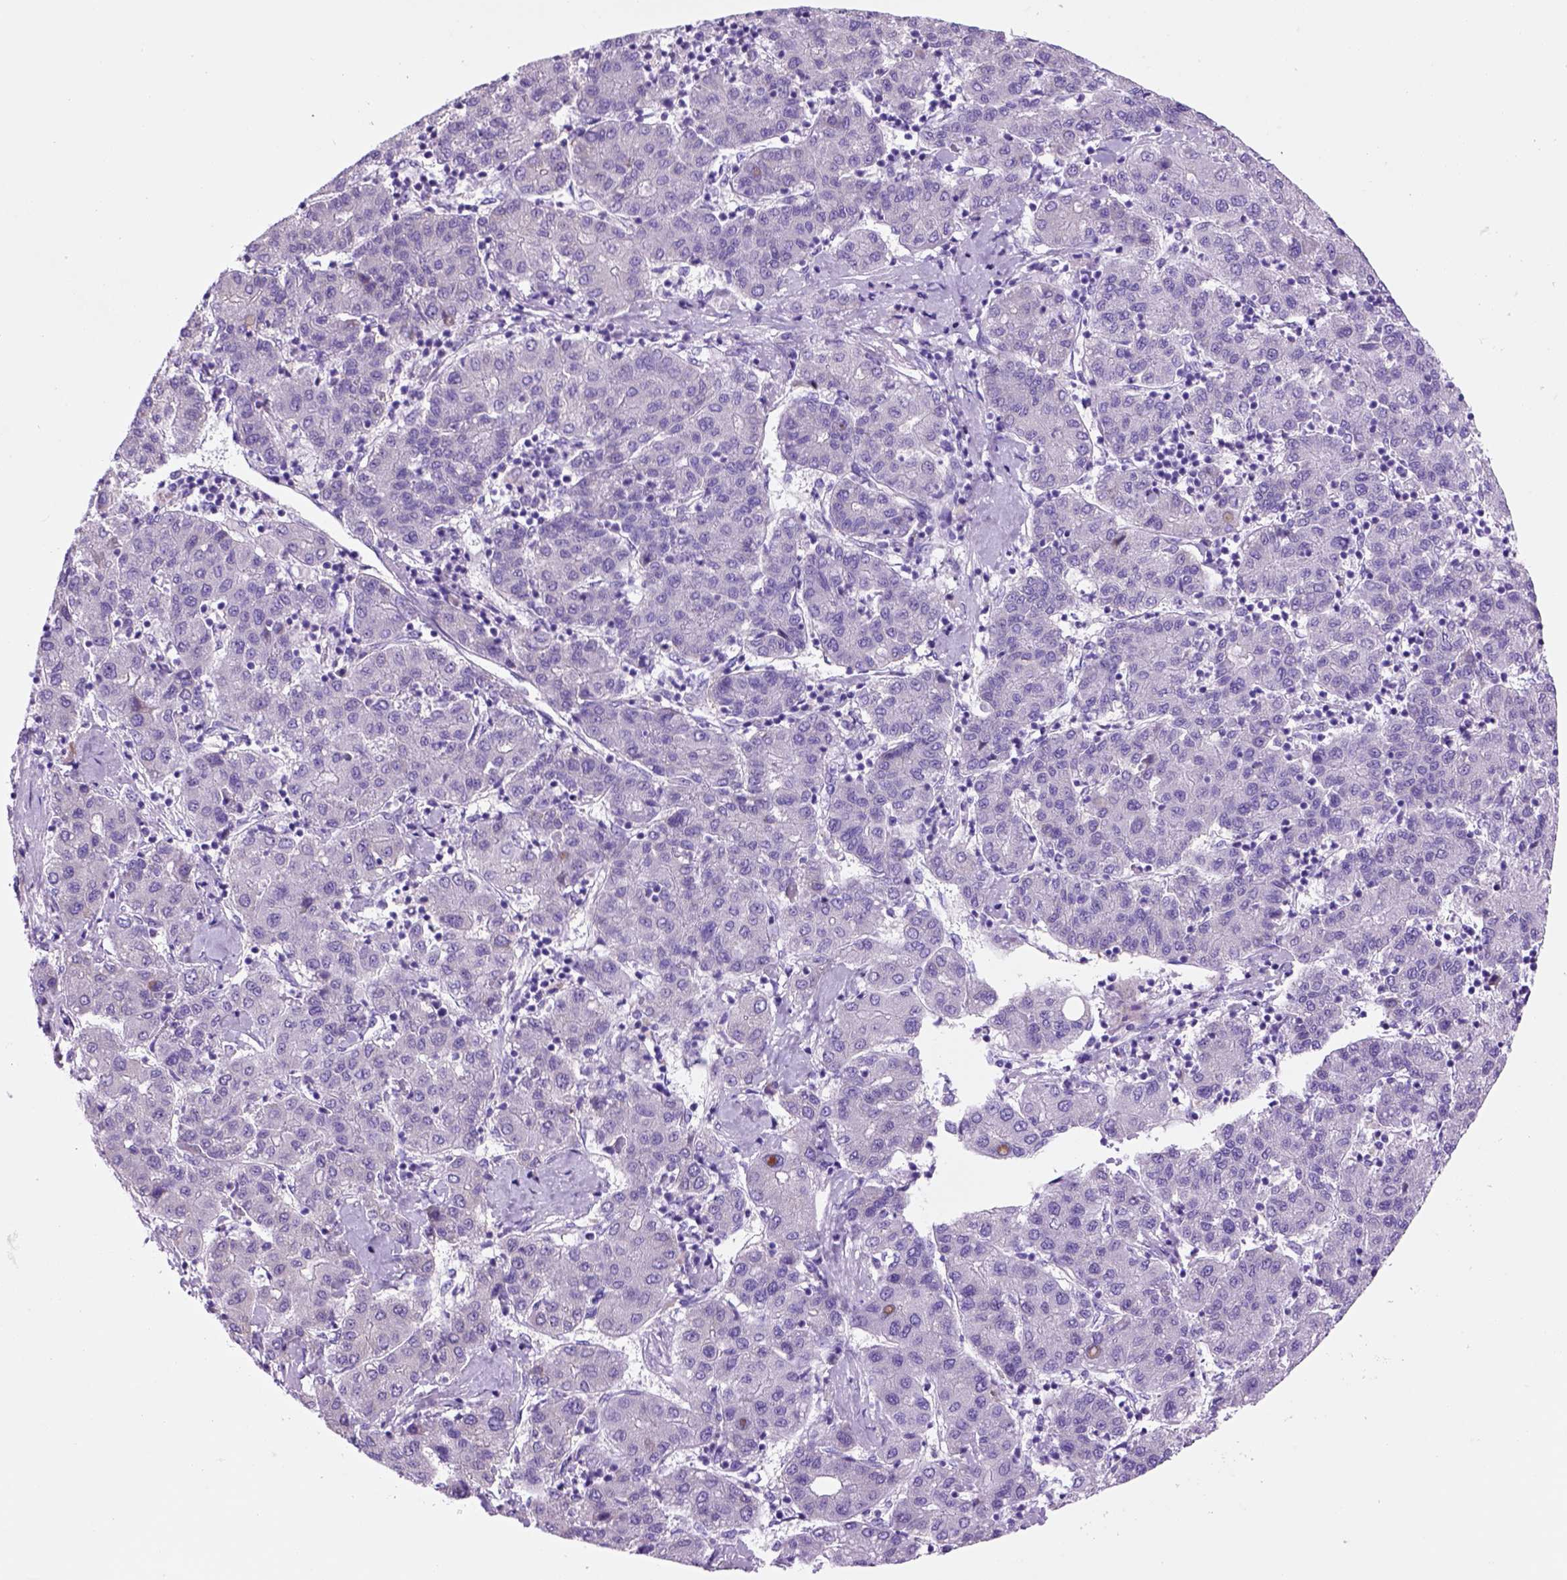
{"staining": {"intensity": "negative", "quantity": "none", "location": "none"}, "tissue": "liver cancer", "cell_type": "Tumor cells", "image_type": "cancer", "snomed": [{"axis": "morphology", "description": "Carcinoma, Hepatocellular, NOS"}, {"axis": "topography", "description": "Liver"}], "caption": "Tumor cells show no significant positivity in liver cancer.", "gene": "HHIPL2", "patient": {"sex": "male", "age": 65}}